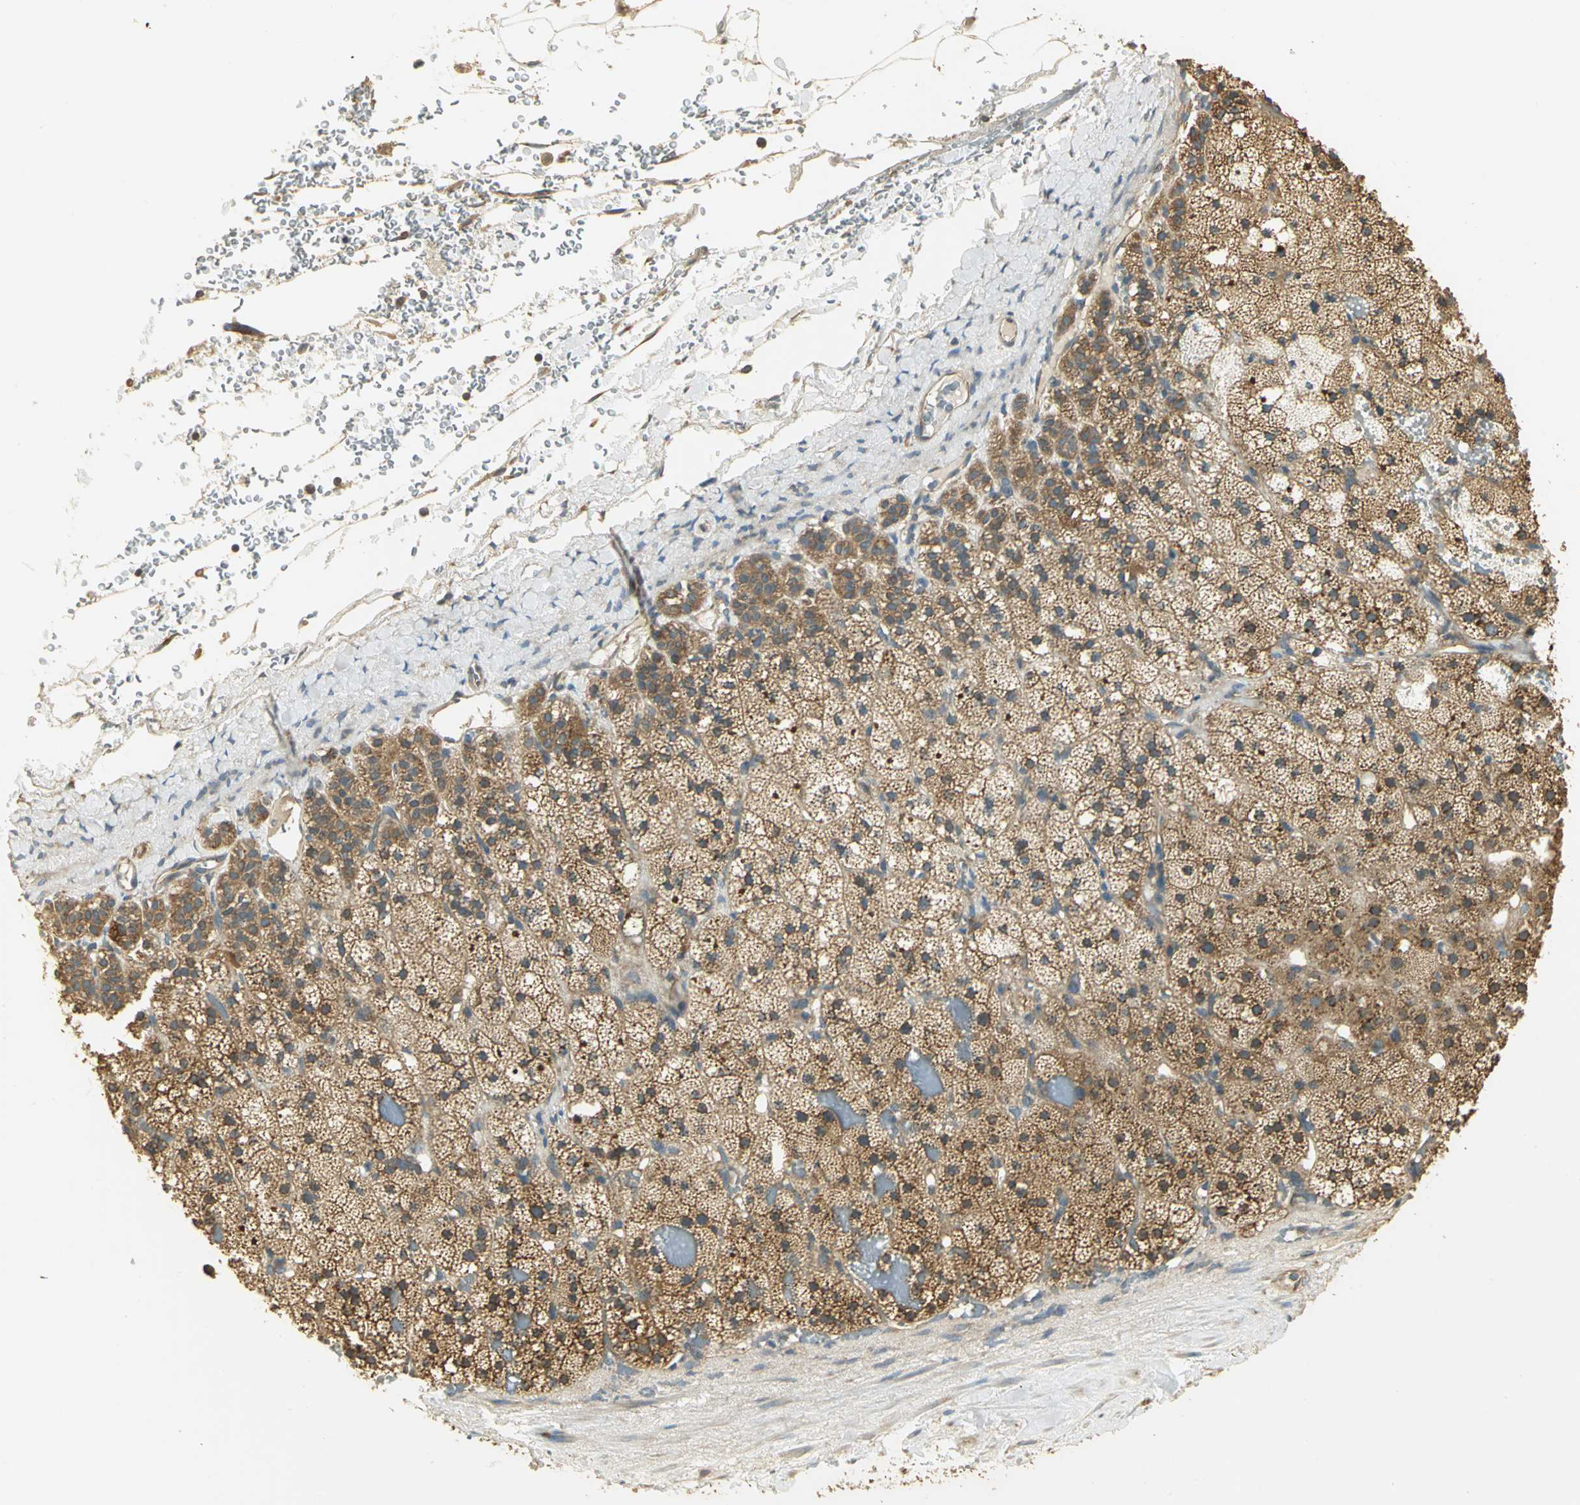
{"staining": {"intensity": "strong", "quantity": ">75%", "location": "cytoplasmic/membranous"}, "tissue": "adrenal gland", "cell_type": "Glandular cells", "image_type": "normal", "snomed": [{"axis": "morphology", "description": "Normal tissue, NOS"}, {"axis": "topography", "description": "Adrenal gland"}], "caption": "Adrenal gland stained for a protein shows strong cytoplasmic/membranous positivity in glandular cells. The staining was performed using DAB (3,3'-diaminobenzidine) to visualize the protein expression in brown, while the nuclei were stained in blue with hematoxylin (Magnification: 20x).", "gene": "RARS1", "patient": {"sex": "male", "age": 35}}